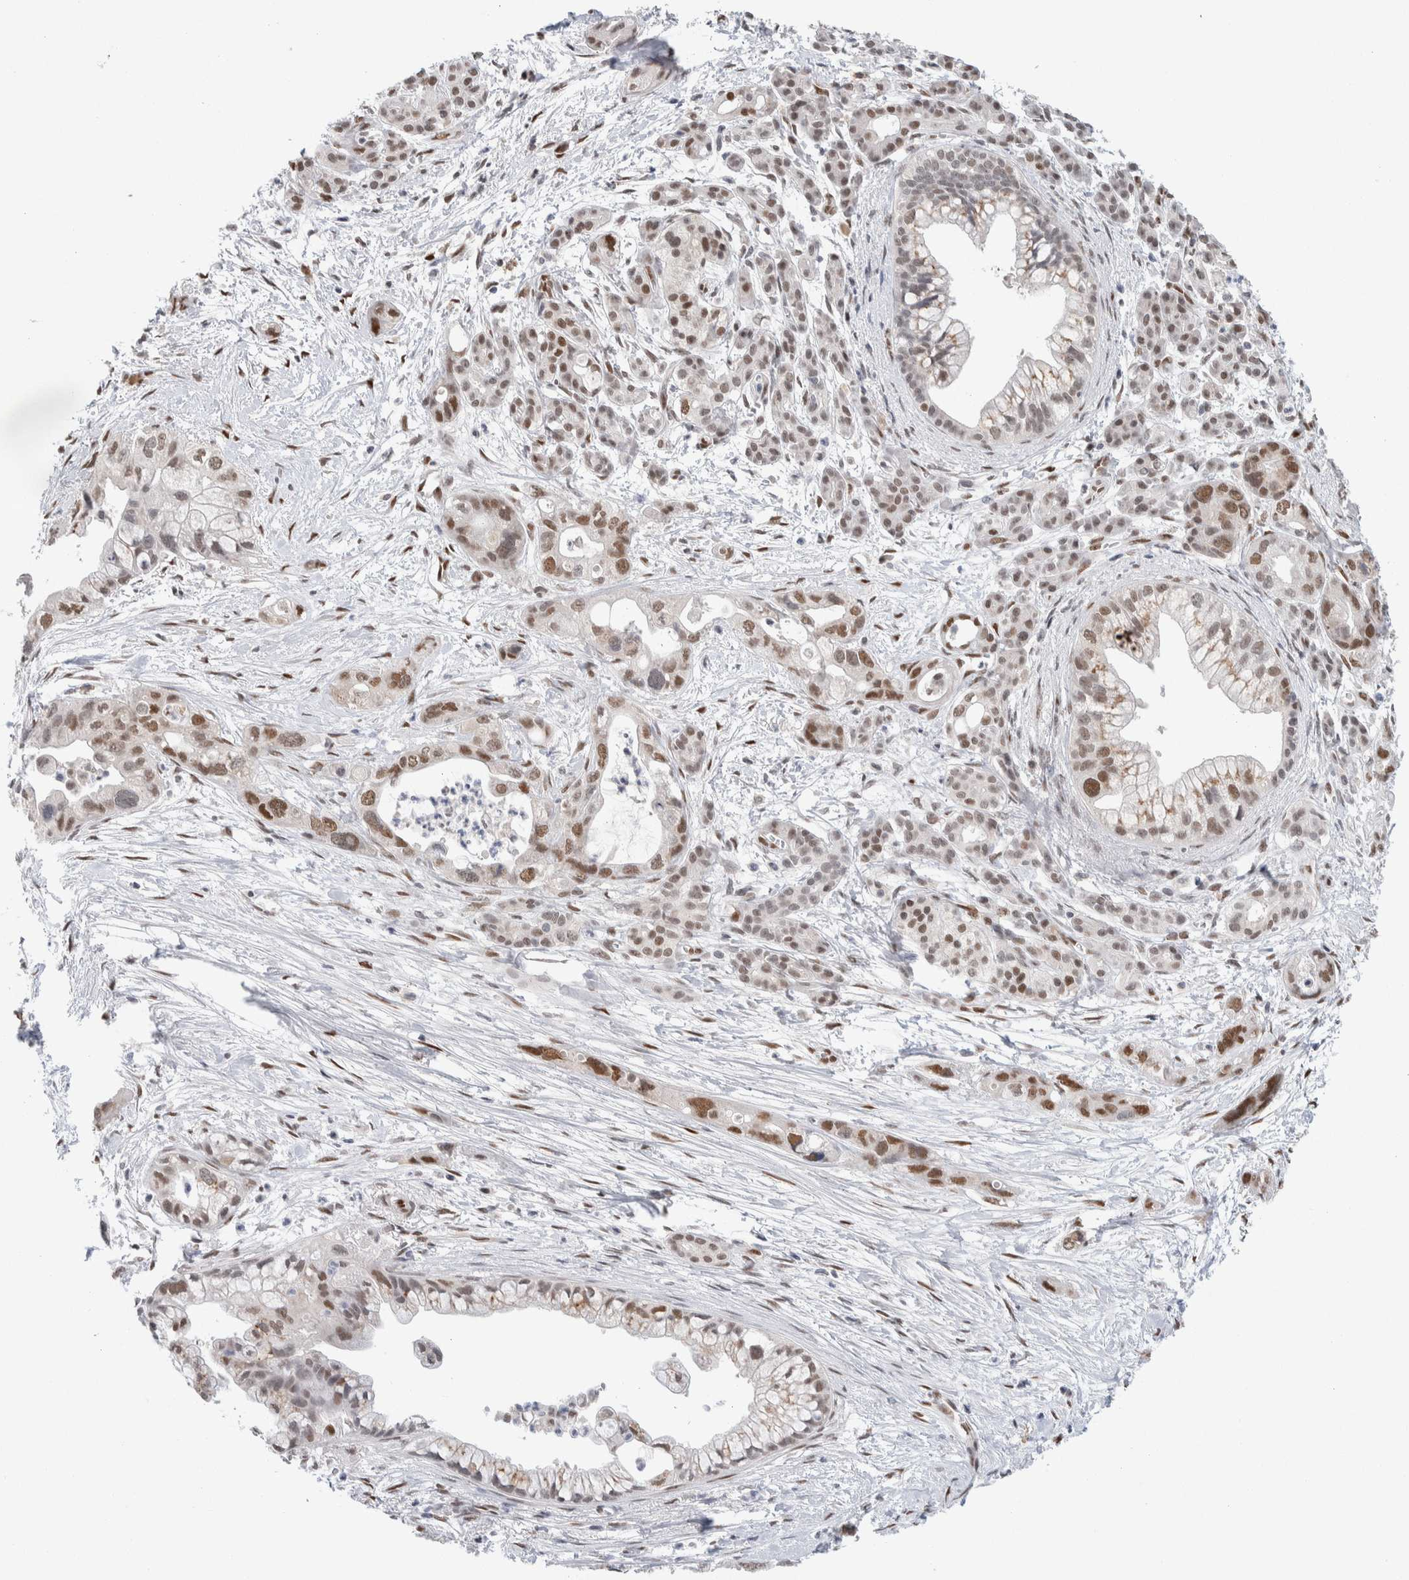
{"staining": {"intensity": "moderate", "quantity": "25%-75%", "location": "nuclear"}, "tissue": "pancreatic cancer", "cell_type": "Tumor cells", "image_type": "cancer", "snomed": [{"axis": "morphology", "description": "Adenocarcinoma, NOS"}, {"axis": "topography", "description": "Pancreas"}], "caption": "The image shows a brown stain indicating the presence of a protein in the nuclear of tumor cells in pancreatic cancer (adenocarcinoma). The protein is shown in brown color, while the nuclei are stained blue.", "gene": "PRMT1", "patient": {"sex": "male", "age": 70}}